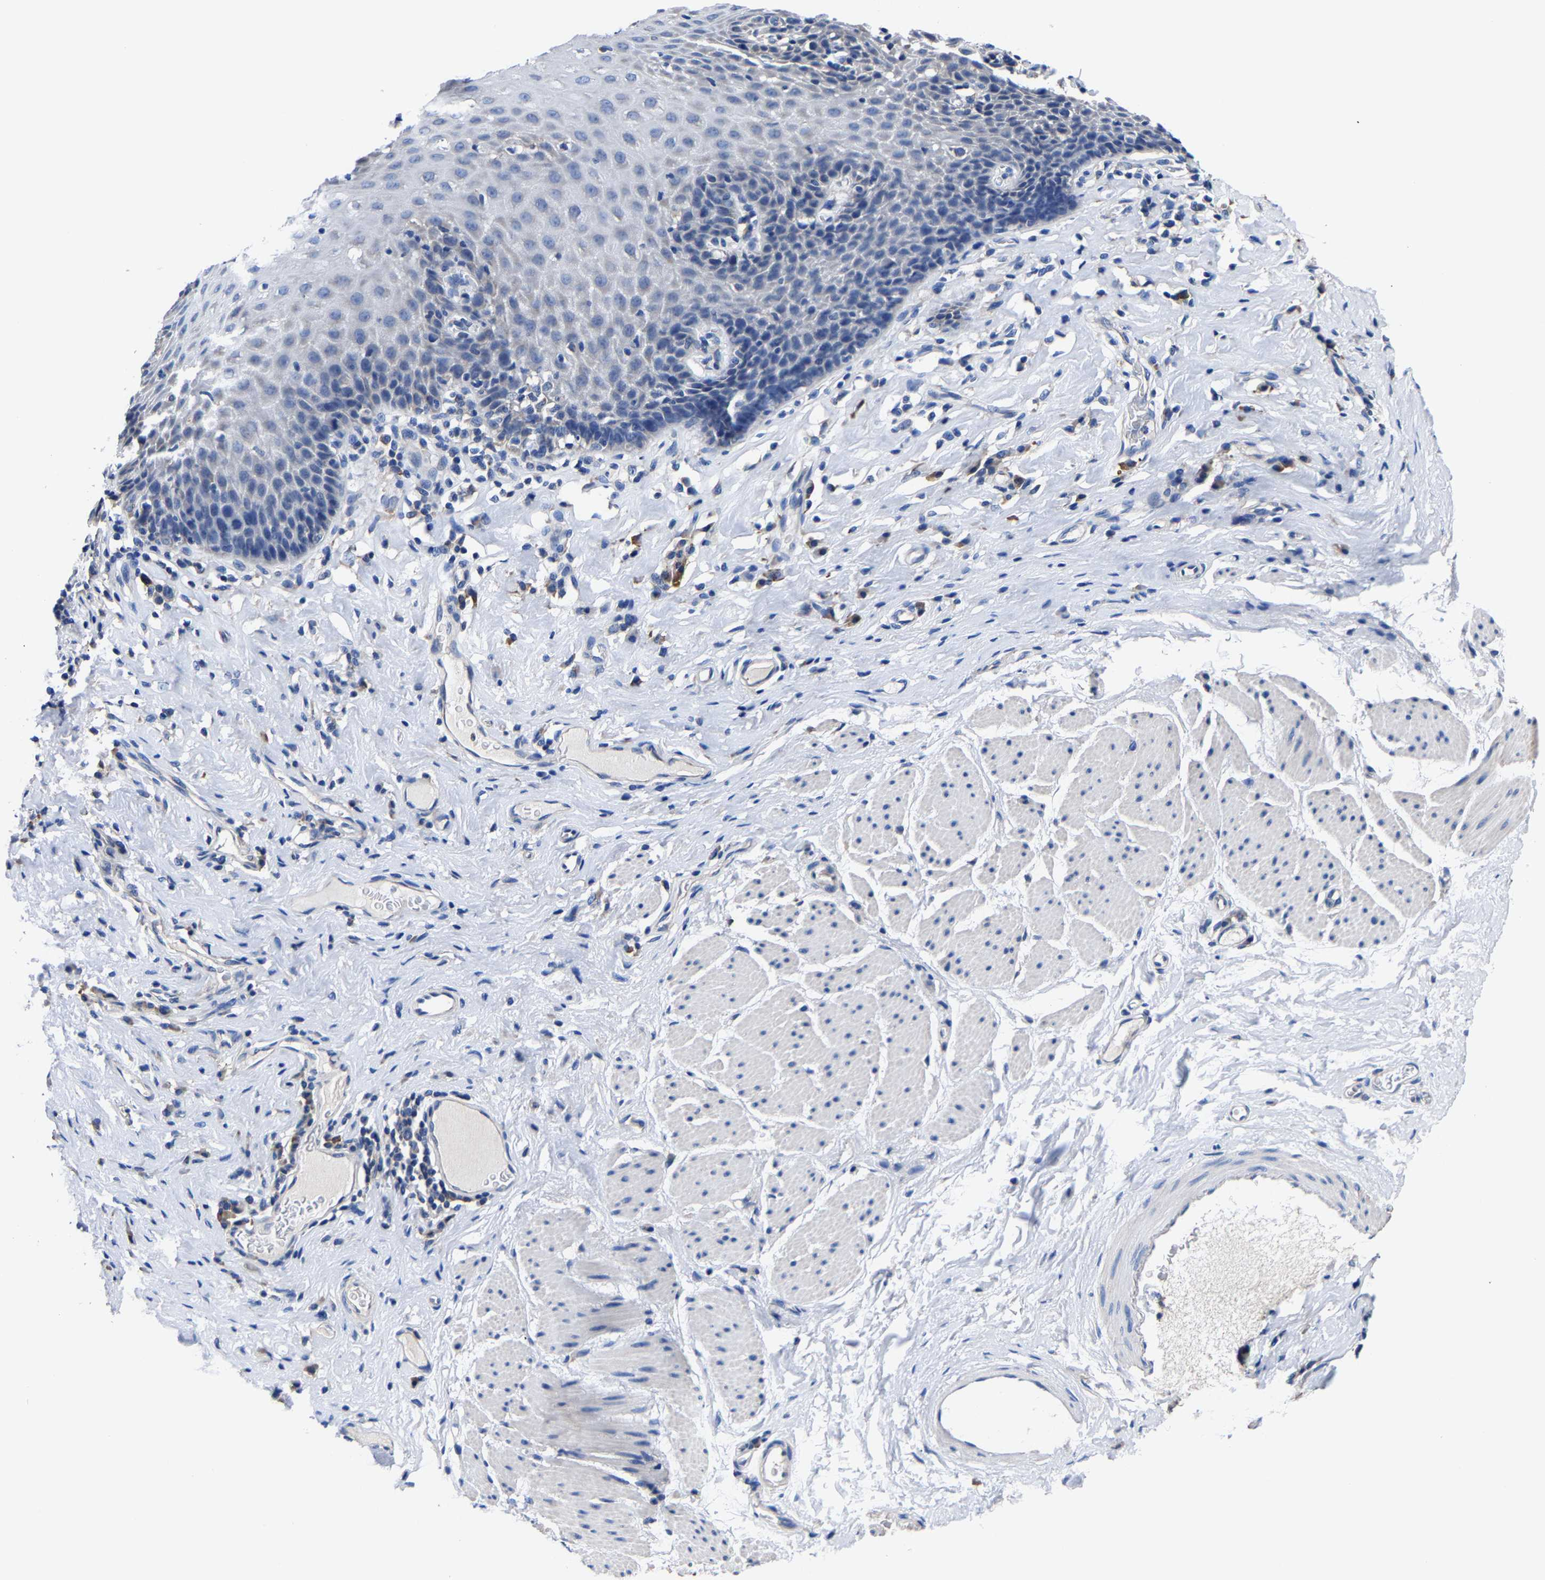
{"staining": {"intensity": "negative", "quantity": "none", "location": "none"}, "tissue": "esophagus", "cell_type": "Squamous epithelial cells", "image_type": "normal", "snomed": [{"axis": "morphology", "description": "Normal tissue, NOS"}, {"axis": "topography", "description": "Esophagus"}], "caption": "A high-resolution image shows immunohistochemistry (IHC) staining of benign esophagus, which displays no significant positivity in squamous epithelial cells.", "gene": "SRPK2", "patient": {"sex": "female", "age": 61}}